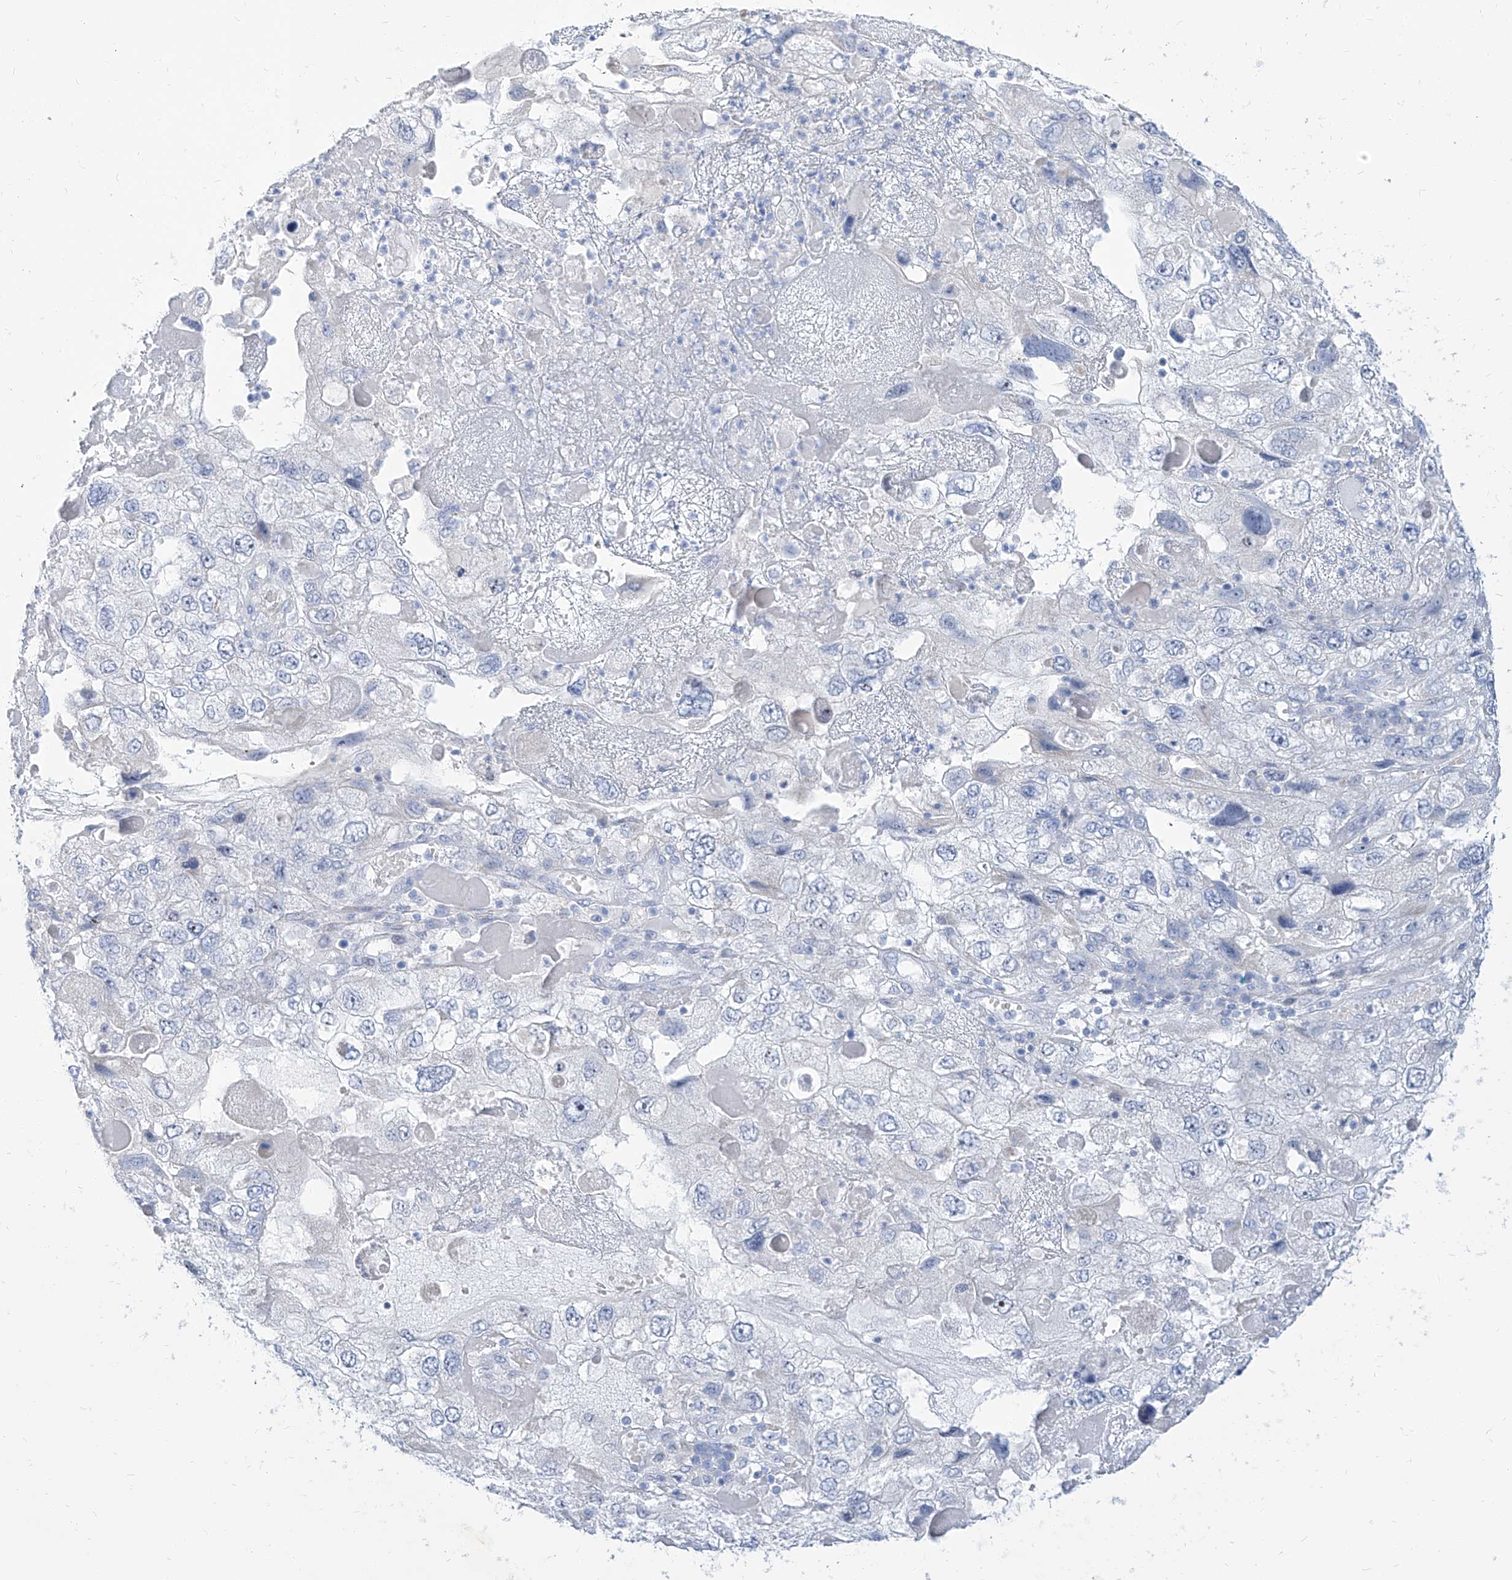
{"staining": {"intensity": "negative", "quantity": "none", "location": "none"}, "tissue": "endometrial cancer", "cell_type": "Tumor cells", "image_type": "cancer", "snomed": [{"axis": "morphology", "description": "Adenocarcinoma, NOS"}, {"axis": "topography", "description": "Endometrium"}], "caption": "High magnification brightfield microscopy of endometrial adenocarcinoma stained with DAB (brown) and counterstained with hematoxylin (blue): tumor cells show no significant staining.", "gene": "TXLNB", "patient": {"sex": "female", "age": 49}}